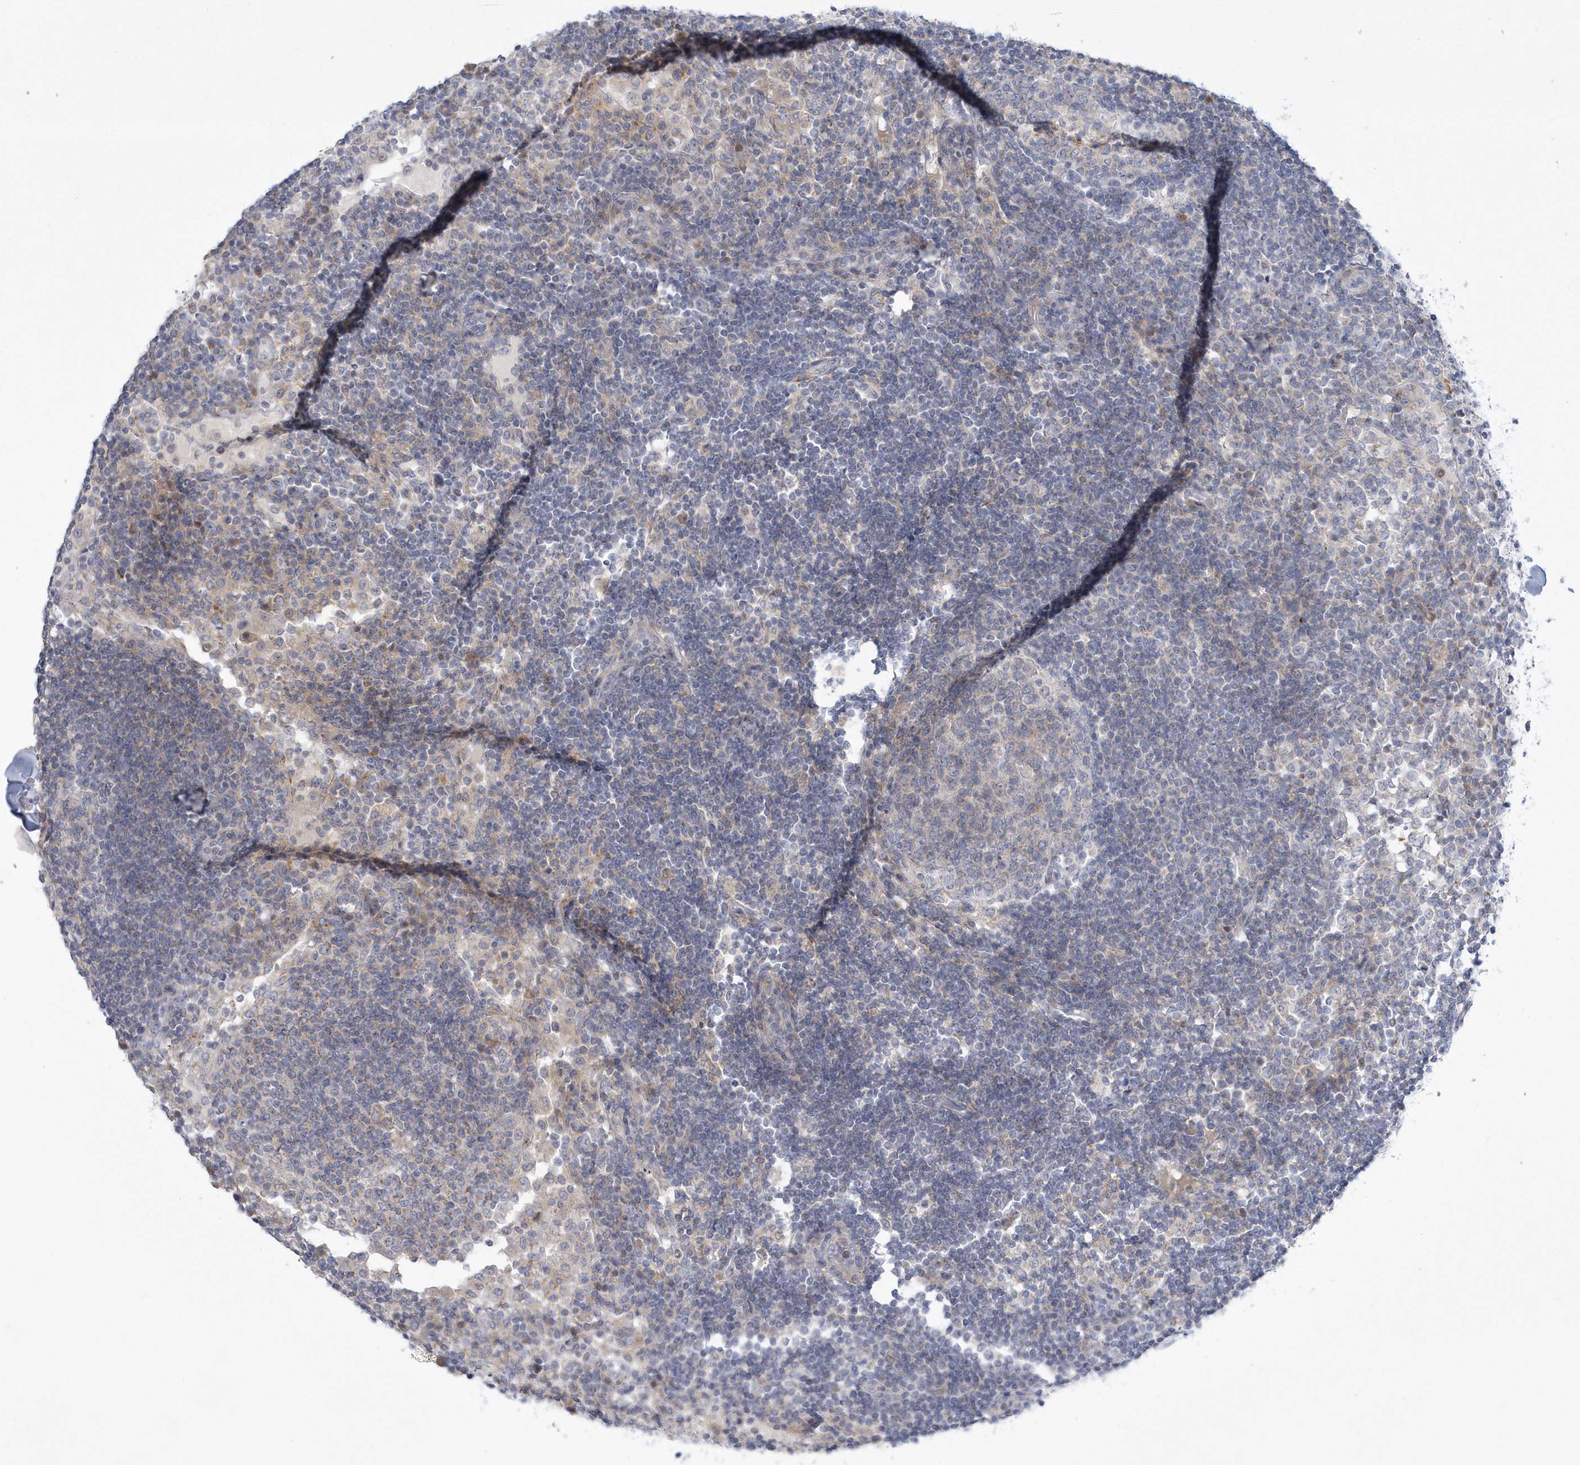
{"staining": {"intensity": "negative", "quantity": "none", "location": "none"}, "tissue": "lymph node", "cell_type": "Germinal center cells", "image_type": "normal", "snomed": [{"axis": "morphology", "description": "Normal tissue, NOS"}, {"axis": "topography", "description": "Lymph node"}], "caption": "High power microscopy micrograph of an IHC histopathology image of benign lymph node, revealing no significant expression in germinal center cells. (DAB (3,3'-diaminobenzidine) IHC visualized using brightfield microscopy, high magnification).", "gene": "NIPAL1", "patient": {"sex": "female", "age": 53}}